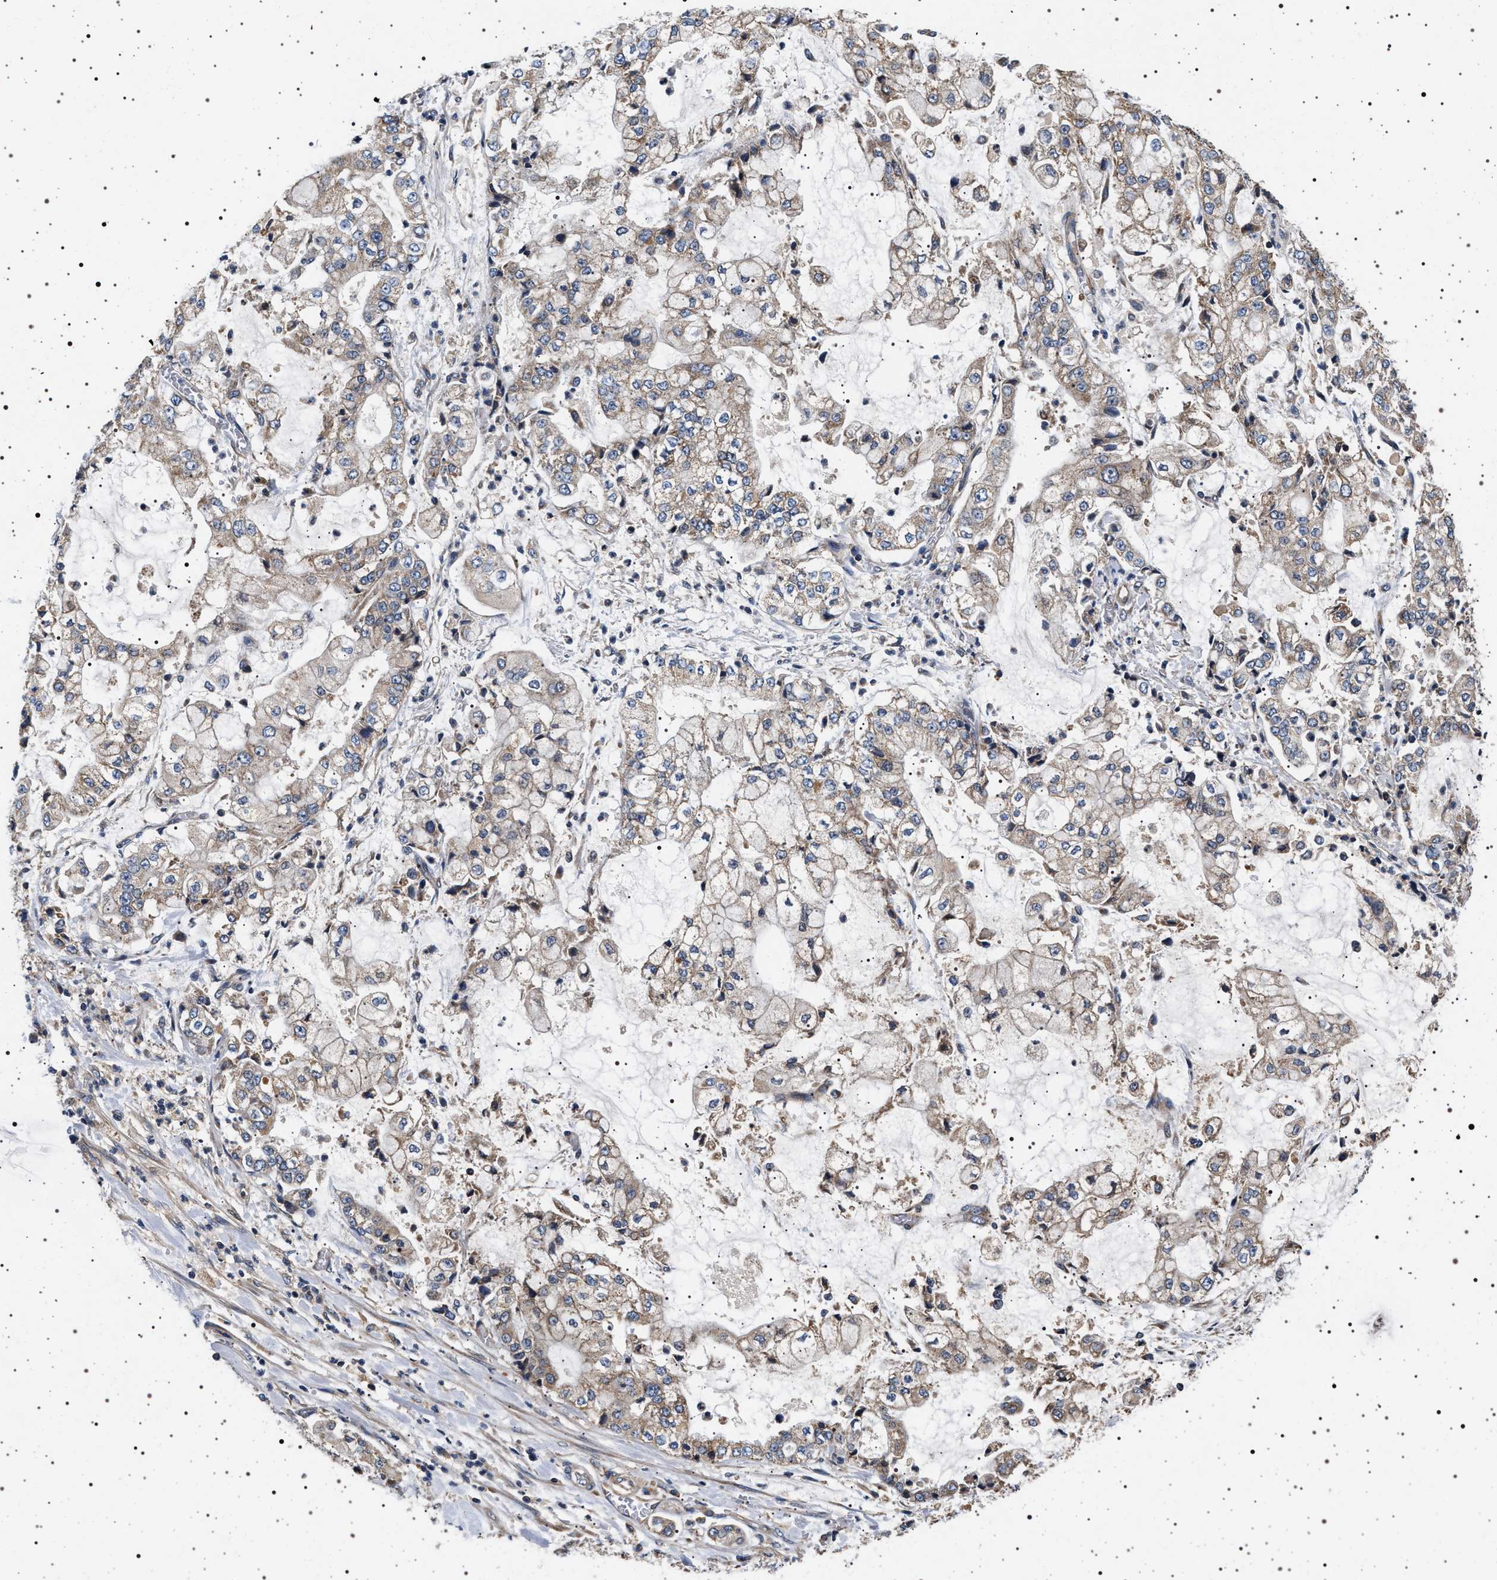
{"staining": {"intensity": "weak", "quantity": "<25%", "location": "cytoplasmic/membranous"}, "tissue": "stomach cancer", "cell_type": "Tumor cells", "image_type": "cancer", "snomed": [{"axis": "morphology", "description": "Adenocarcinoma, NOS"}, {"axis": "topography", "description": "Stomach"}], "caption": "Tumor cells show no significant protein staining in stomach cancer (adenocarcinoma). (DAB immunohistochemistry with hematoxylin counter stain).", "gene": "DCBLD2", "patient": {"sex": "male", "age": 76}}